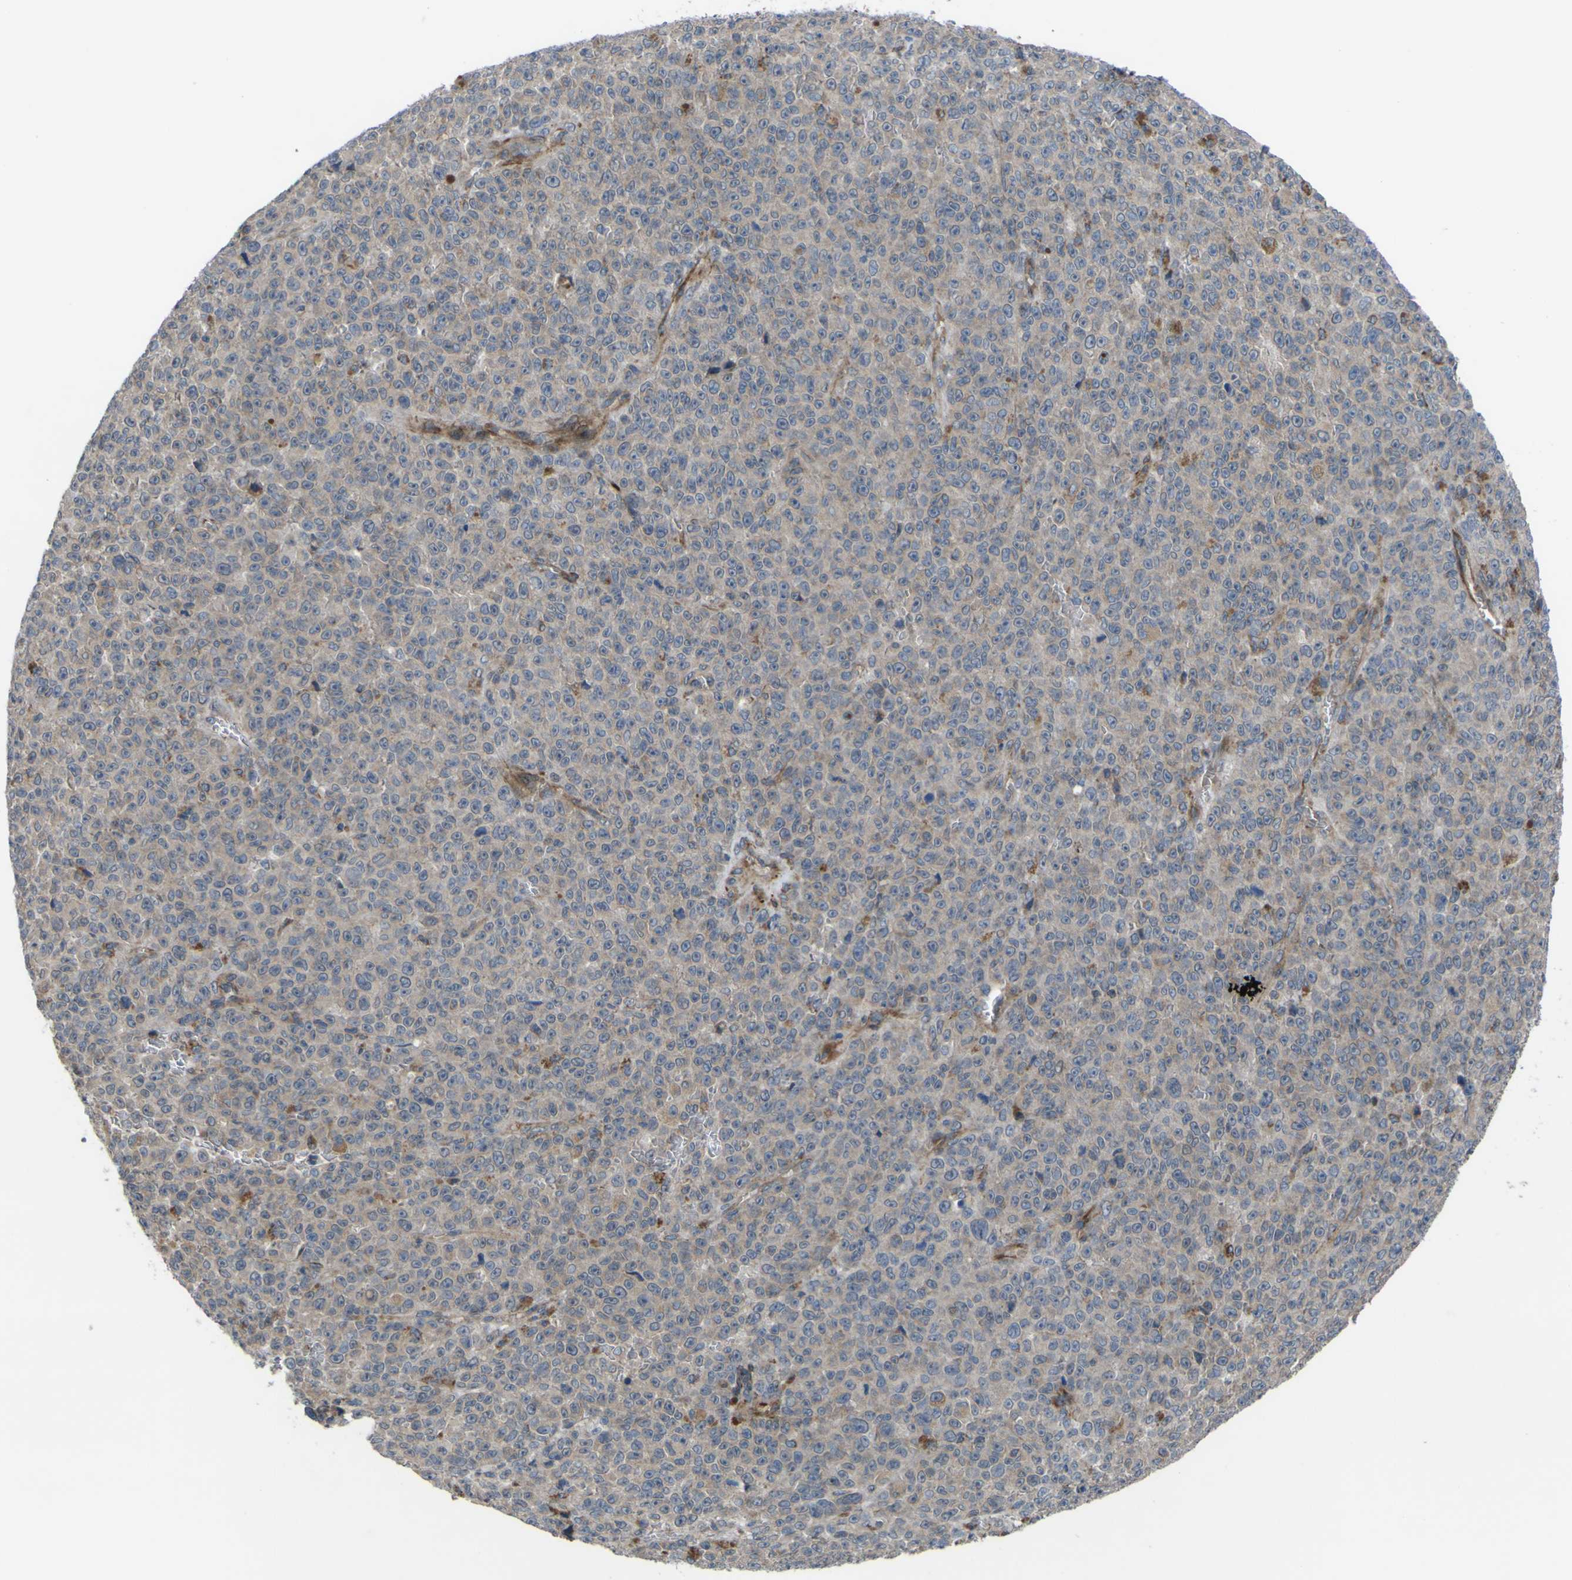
{"staining": {"intensity": "negative", "quantity": "none", "location": "none"}, "tissue": "melanoma", "cell_type": "Tumor cells", "image_type": "cancer", "snomed": [{"axis": "morphology", "description": "Malignant melanoma, NOS"}, {"axis": "topography", "description": "Skin"}], "caption": "A photomicrograph of human melanoma is negative for staining in tumor cells.", "gene": "GPLD1", "patient": {"sex": "female", "age": 82}}